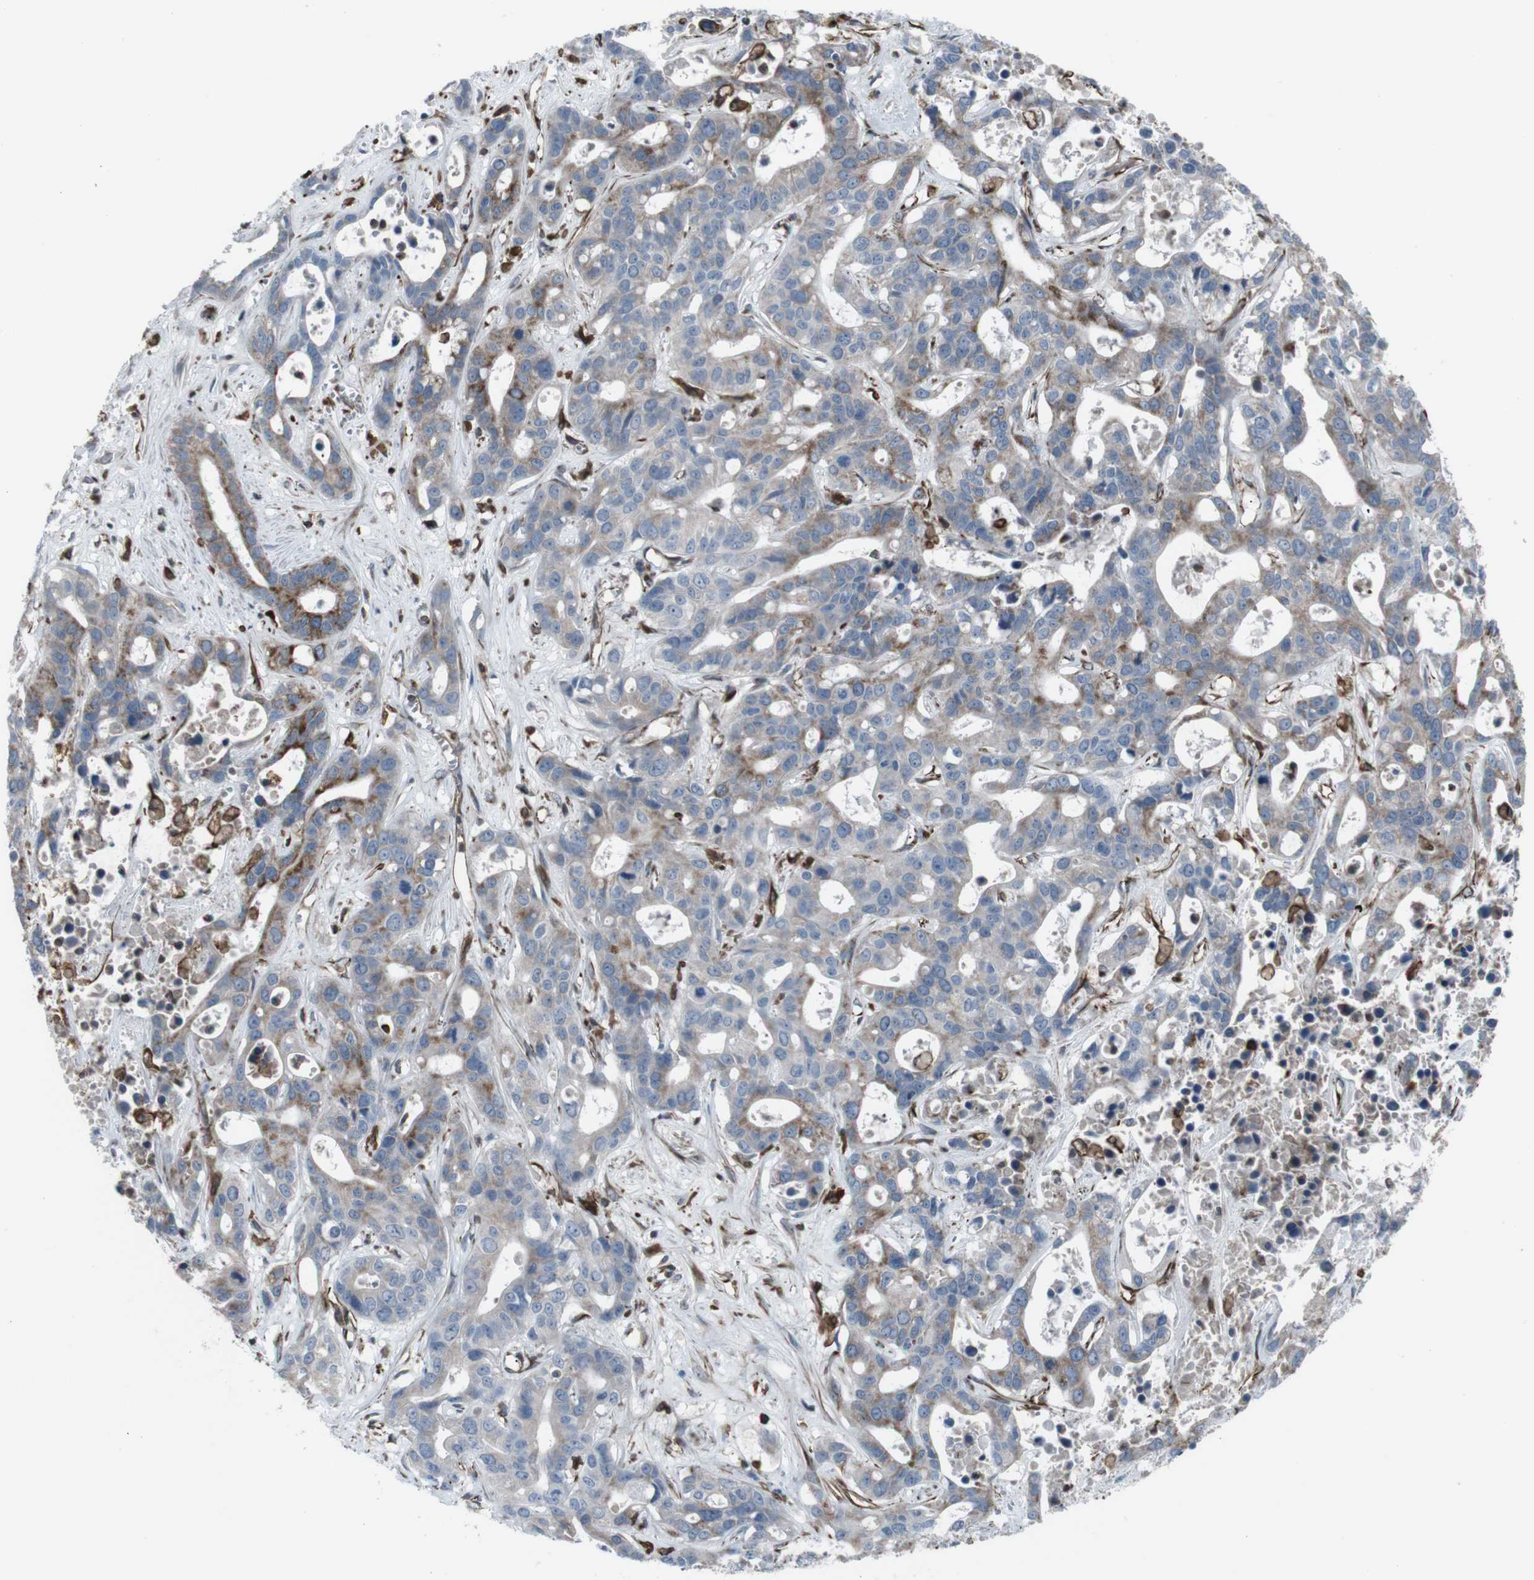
{"staining": {"intensity": "moderate", "quantity": "25%-75%", "location": "cytoplasmic/membranous"}, "tissue": "liver cancer", "cell_type": "Tumor cells", "image_type": "cancer", "snomed": [{"axis": "morphology", "description": "Cholangiocarcinoma"}, {"axis": "topography", "description": "Liver"}], "caption": "Liver cancer stained for a protein (brown) displays moderate cytoplasmic/membranous positive positivity in approximately 25%-75% of tumor cells.", "gene": "TMEM141", "patient": {"sex": "female", "age": 65}}